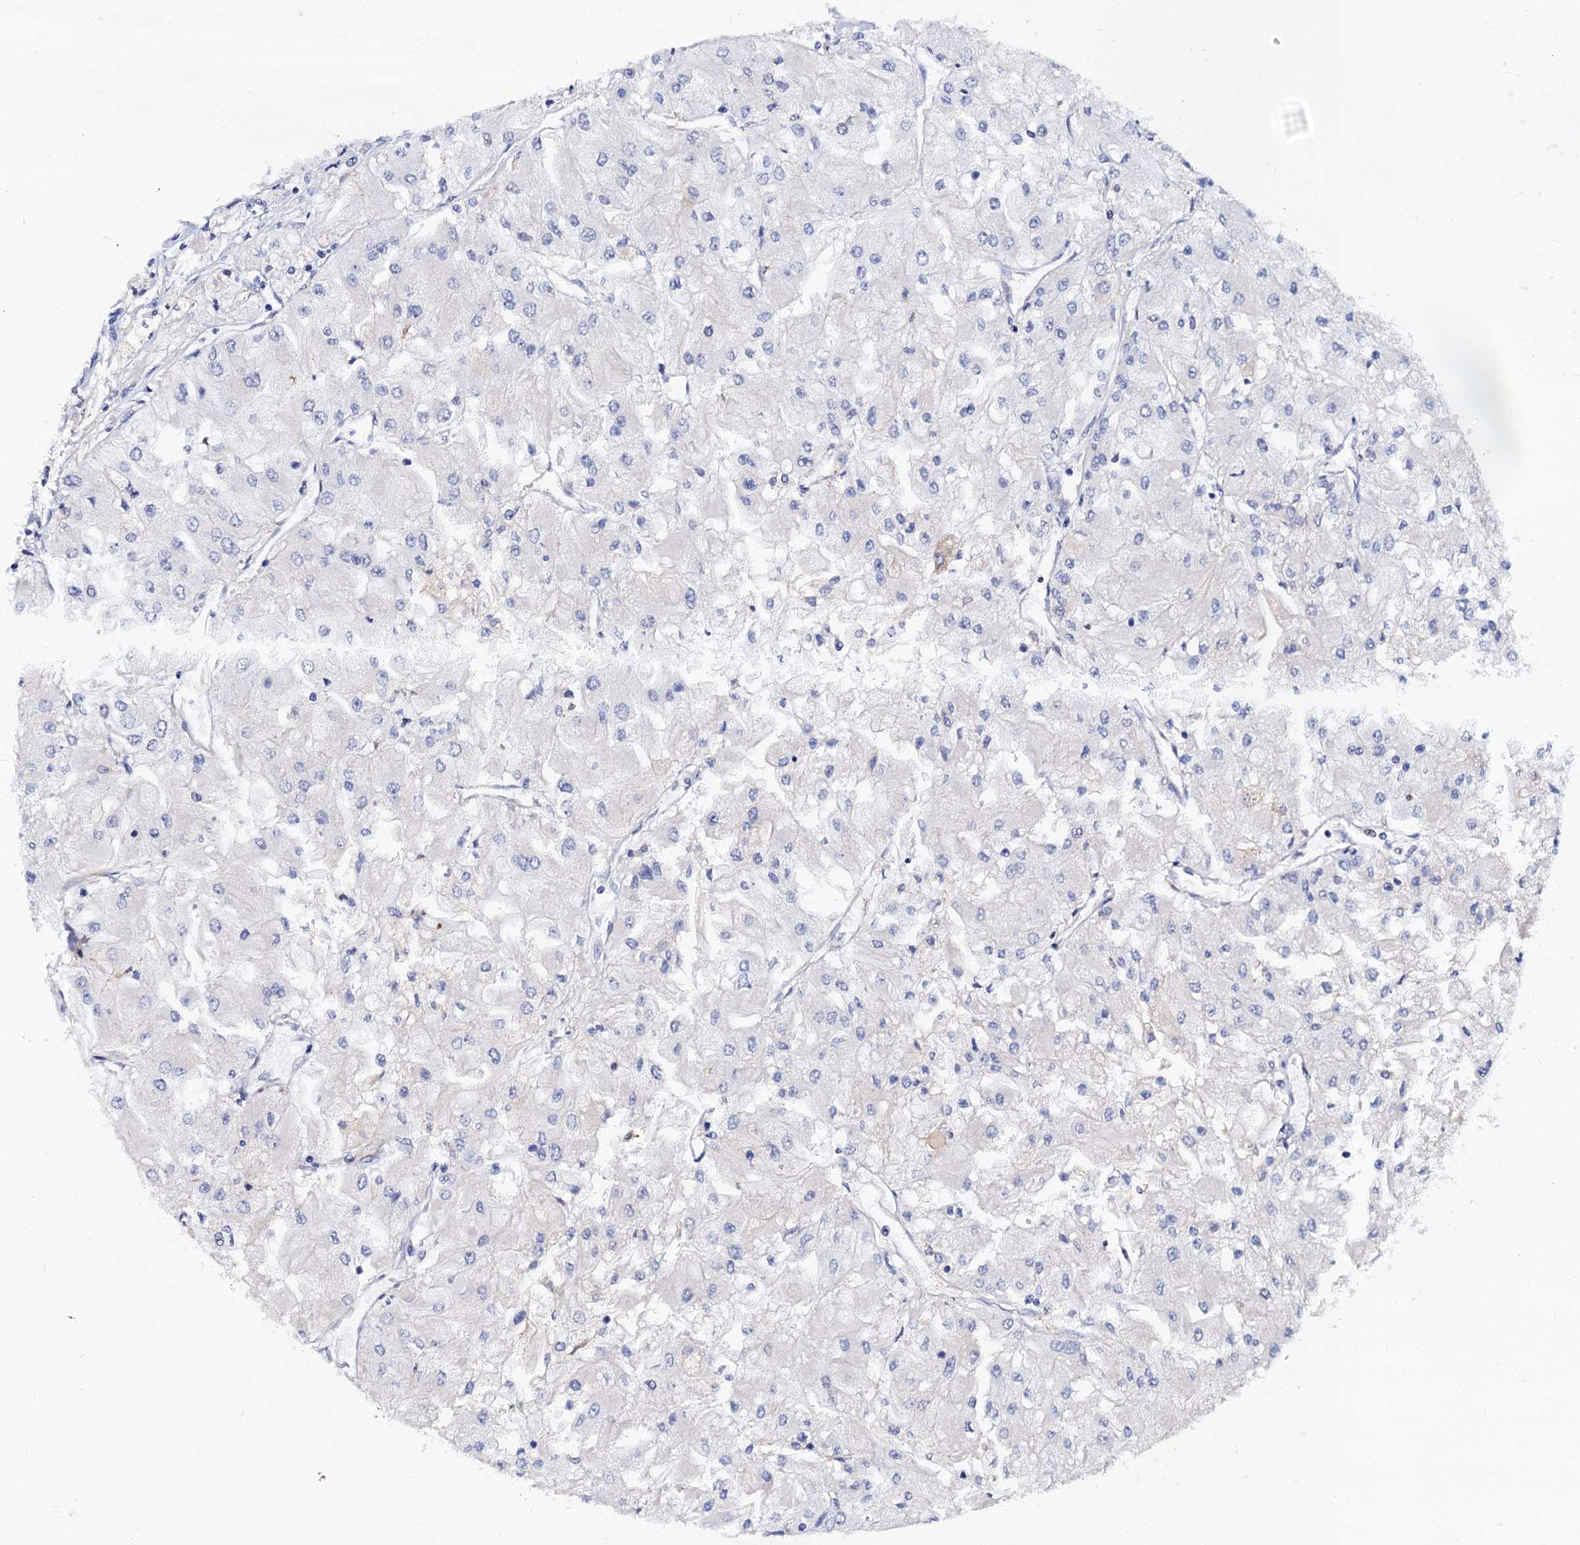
{"staining": {"intensity": "negative", "quantity": "none", "location": "none"}, "tissue": "renal cancer", "cell_type": "Tumor cells", "image_type": "cancer", "snomed": [{"axis": "morphology", "description": "Adenocarcinoma, NOS"}, {"axis": "topography", "description": "Kidney"}], "caption": "Micrograph shows no protein positivity in tumor cells of renal adenocarcinoma tissue. Nuclei are stained in blue.", "gene": "ZDHHC18", "patient": {"sex": "male", "age": 80}}